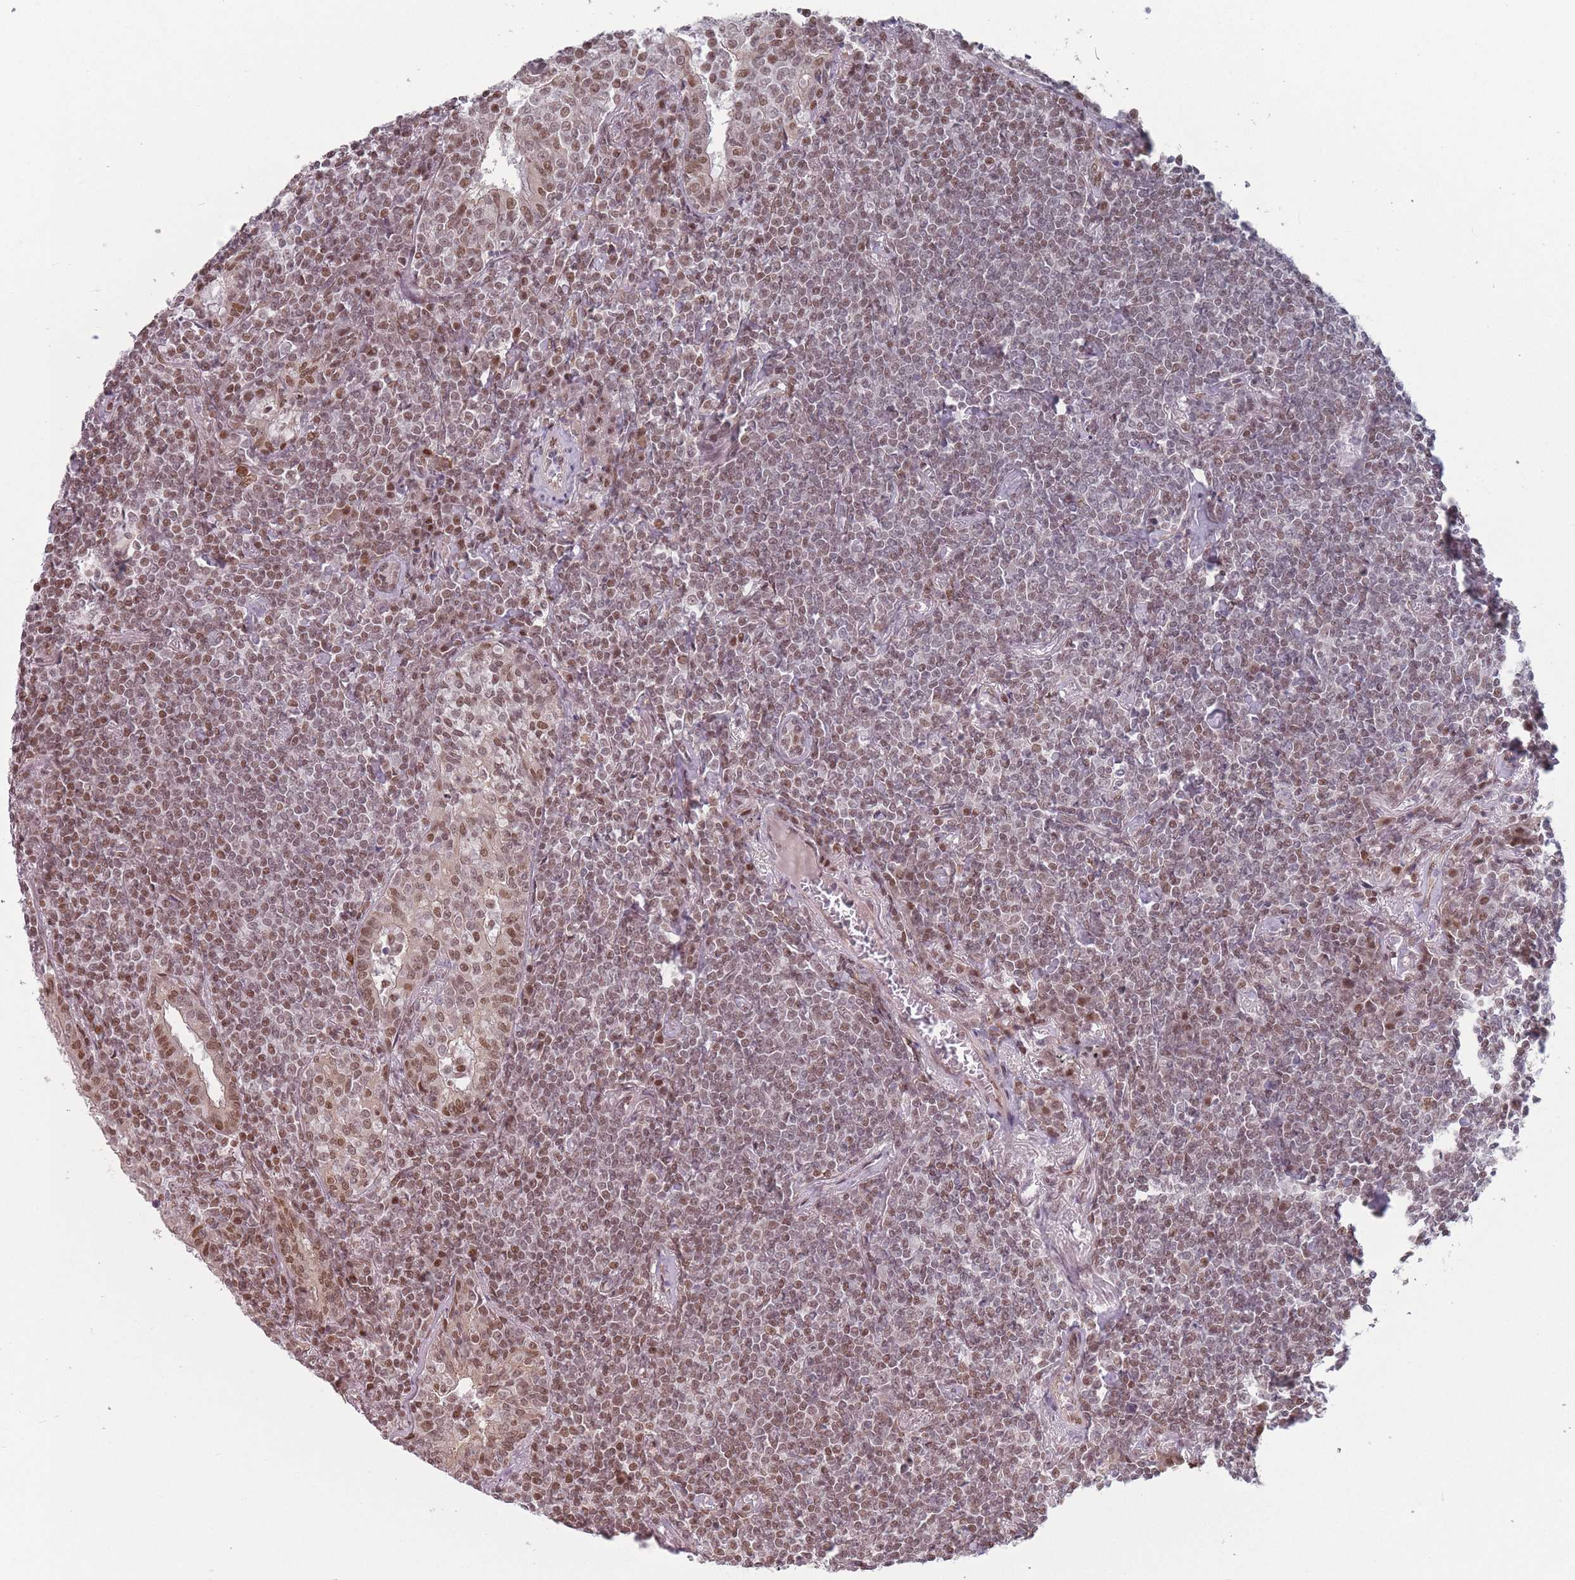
{"staining": {"intensity": "moderate", "quantity": ">75%", "location": "nuclear"}, "tissue": "lymphoma", "cell_type": "Tumor cells", "image_type": "cancer", "snomed": [{"axis": "morphology", "description": "Malignant lymphoma, non-Hodgkin's type, Low grade"}, {"axis": "topography", "description": "Lung"}], "caption": "Protein staining displays moderate nuclear positivity in about >75% of tumor cells in lymphoma. The protein of interest is shown in brown color, while the nuclei are stained blue.", "gene": "SH3BGRL2", "patient": {"sex": "female", "age": 71}}